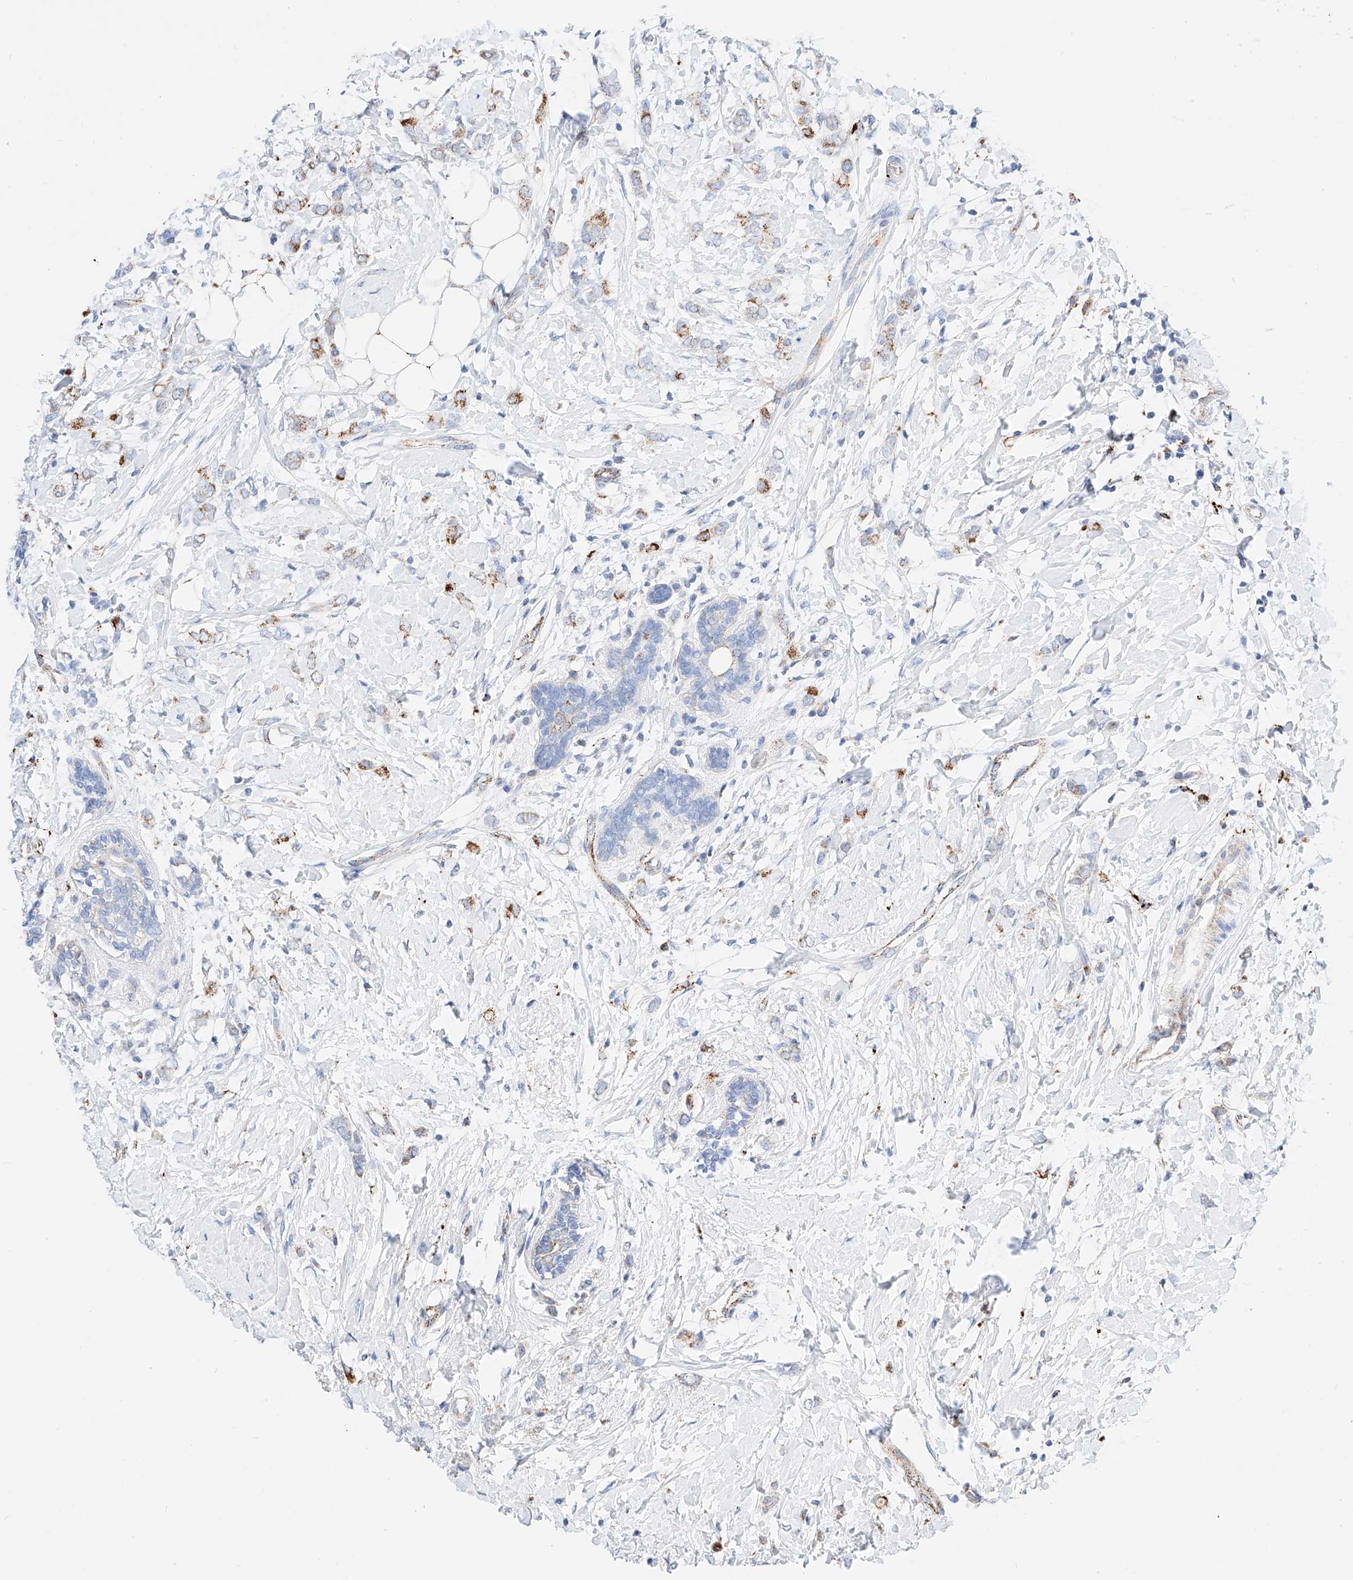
{"staining": {"intensity": "moderate", "quantity": "25%-75%", "location": "cytoplasmic/membranous"}, "tissue": "breast cancer", "cell_type": "Tumor cells", "image_type": "cancer", "snomed": [{"axis": "morphology", "description": "Normal tissue, NOS"}, {"axis": "morphology", "description": "Lobular carcinoma"}, {"axis": "topography", "description": "Breast"}], "caption": "DAB immunohistochemical staining of breast cancer (lobular carcinoma) exhibits moderate cytoplasmic/membranous protein positivity in approximately 25%-75% of tumor cells.", "gene": "C6orf62", "patient": {"sex": "female", "age": 47}}